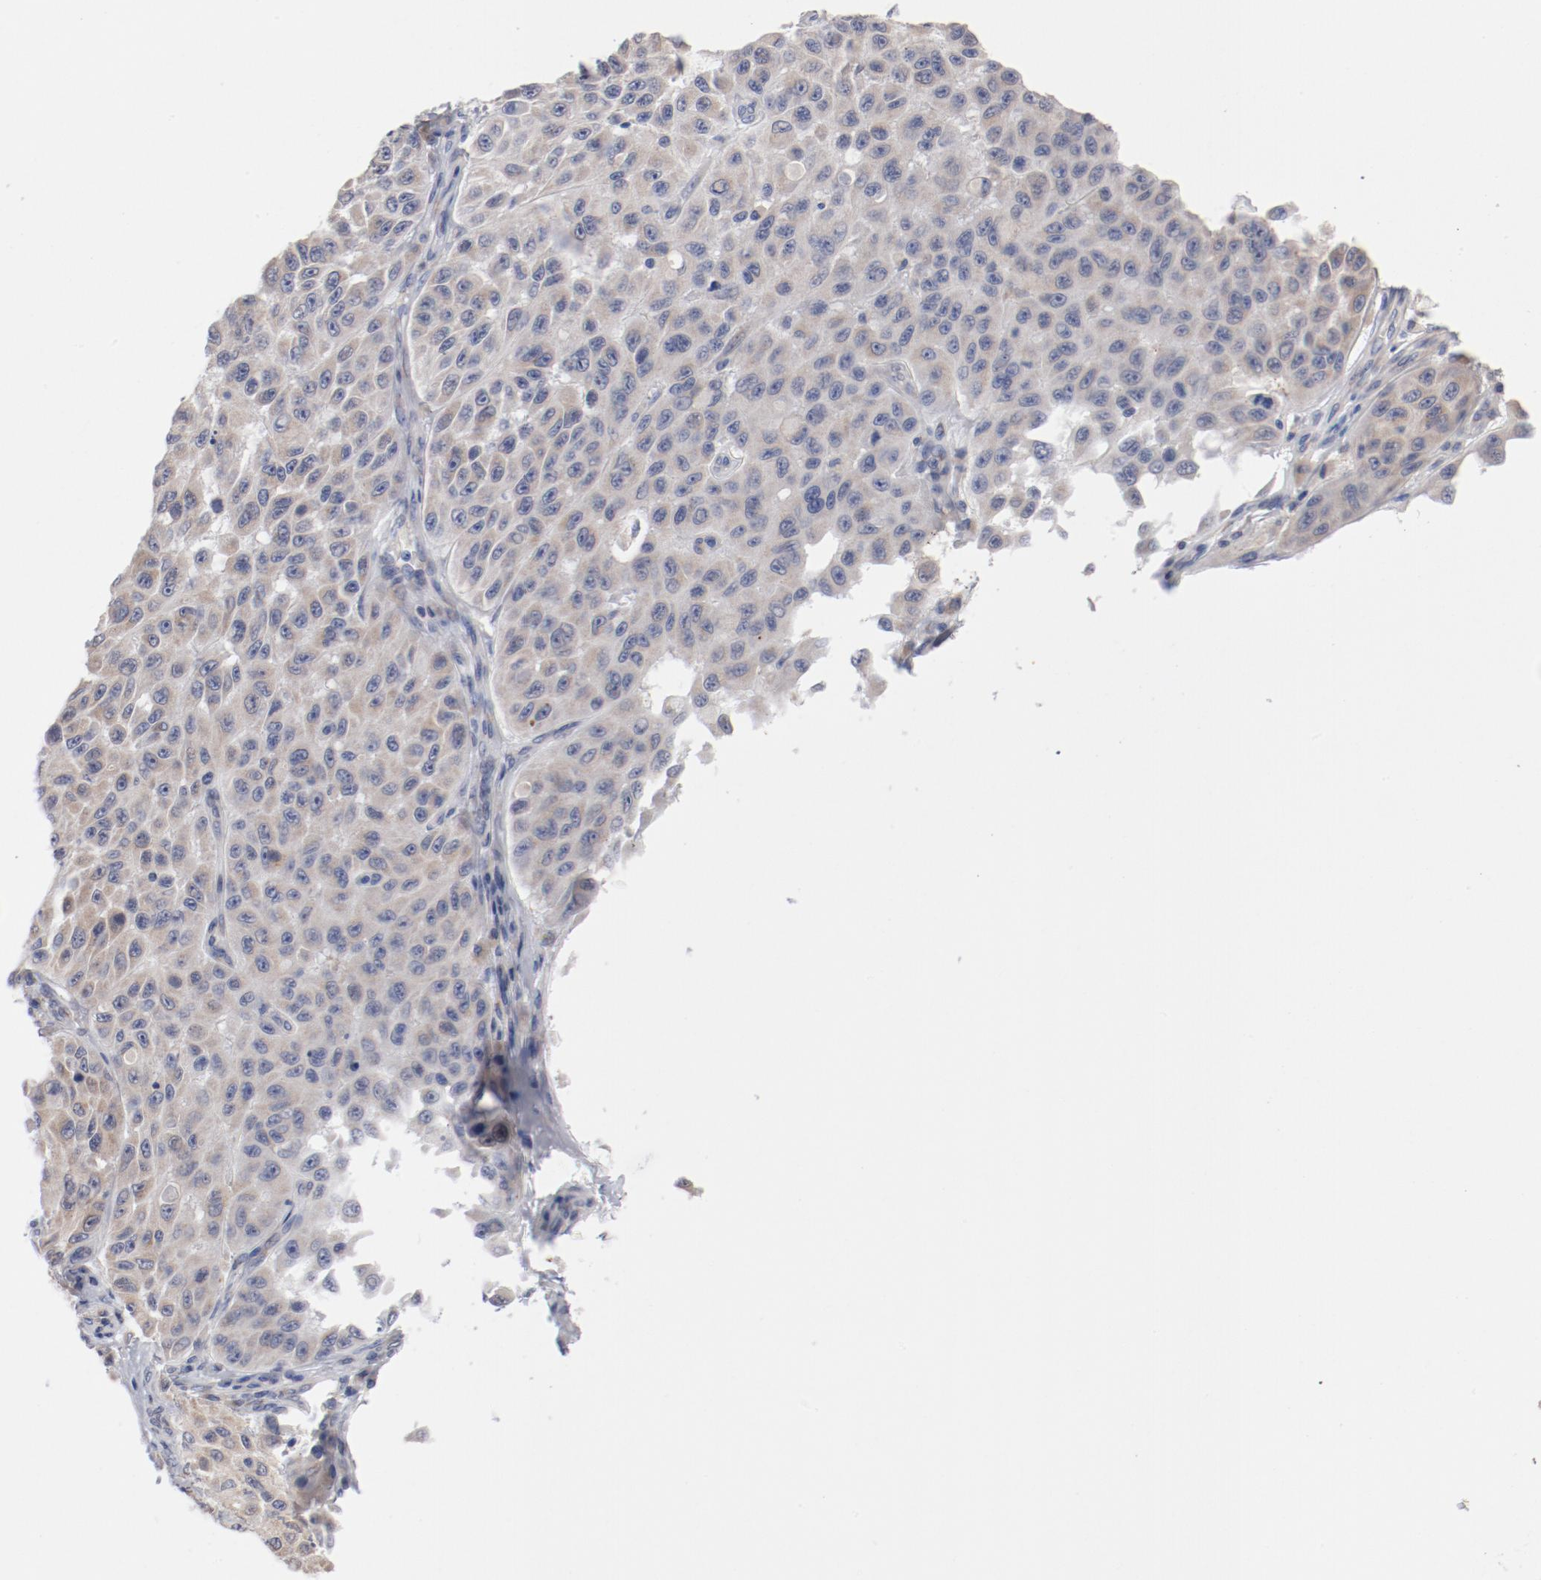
{"staining": {"intensity": "weak", "quantity": ">75%", "location": "cytoplasmic/membranous"}, "tissue": "melanoma", "cell_type": "Tumor cells", "image_type": "cancer", "snomed": [{"axis": "morphology", "description": "Malignant melanoma, NOS"}, {"axis": "topography", "description": "Skin"}], "caption": "Melanoma was stained to show a protein in brown. There is low levels of weak cytoplasmic/membranous expression in approximately >75% of tumor cells.", "gene": "AK7", "patient": {"sex": "male", "age": 30}}